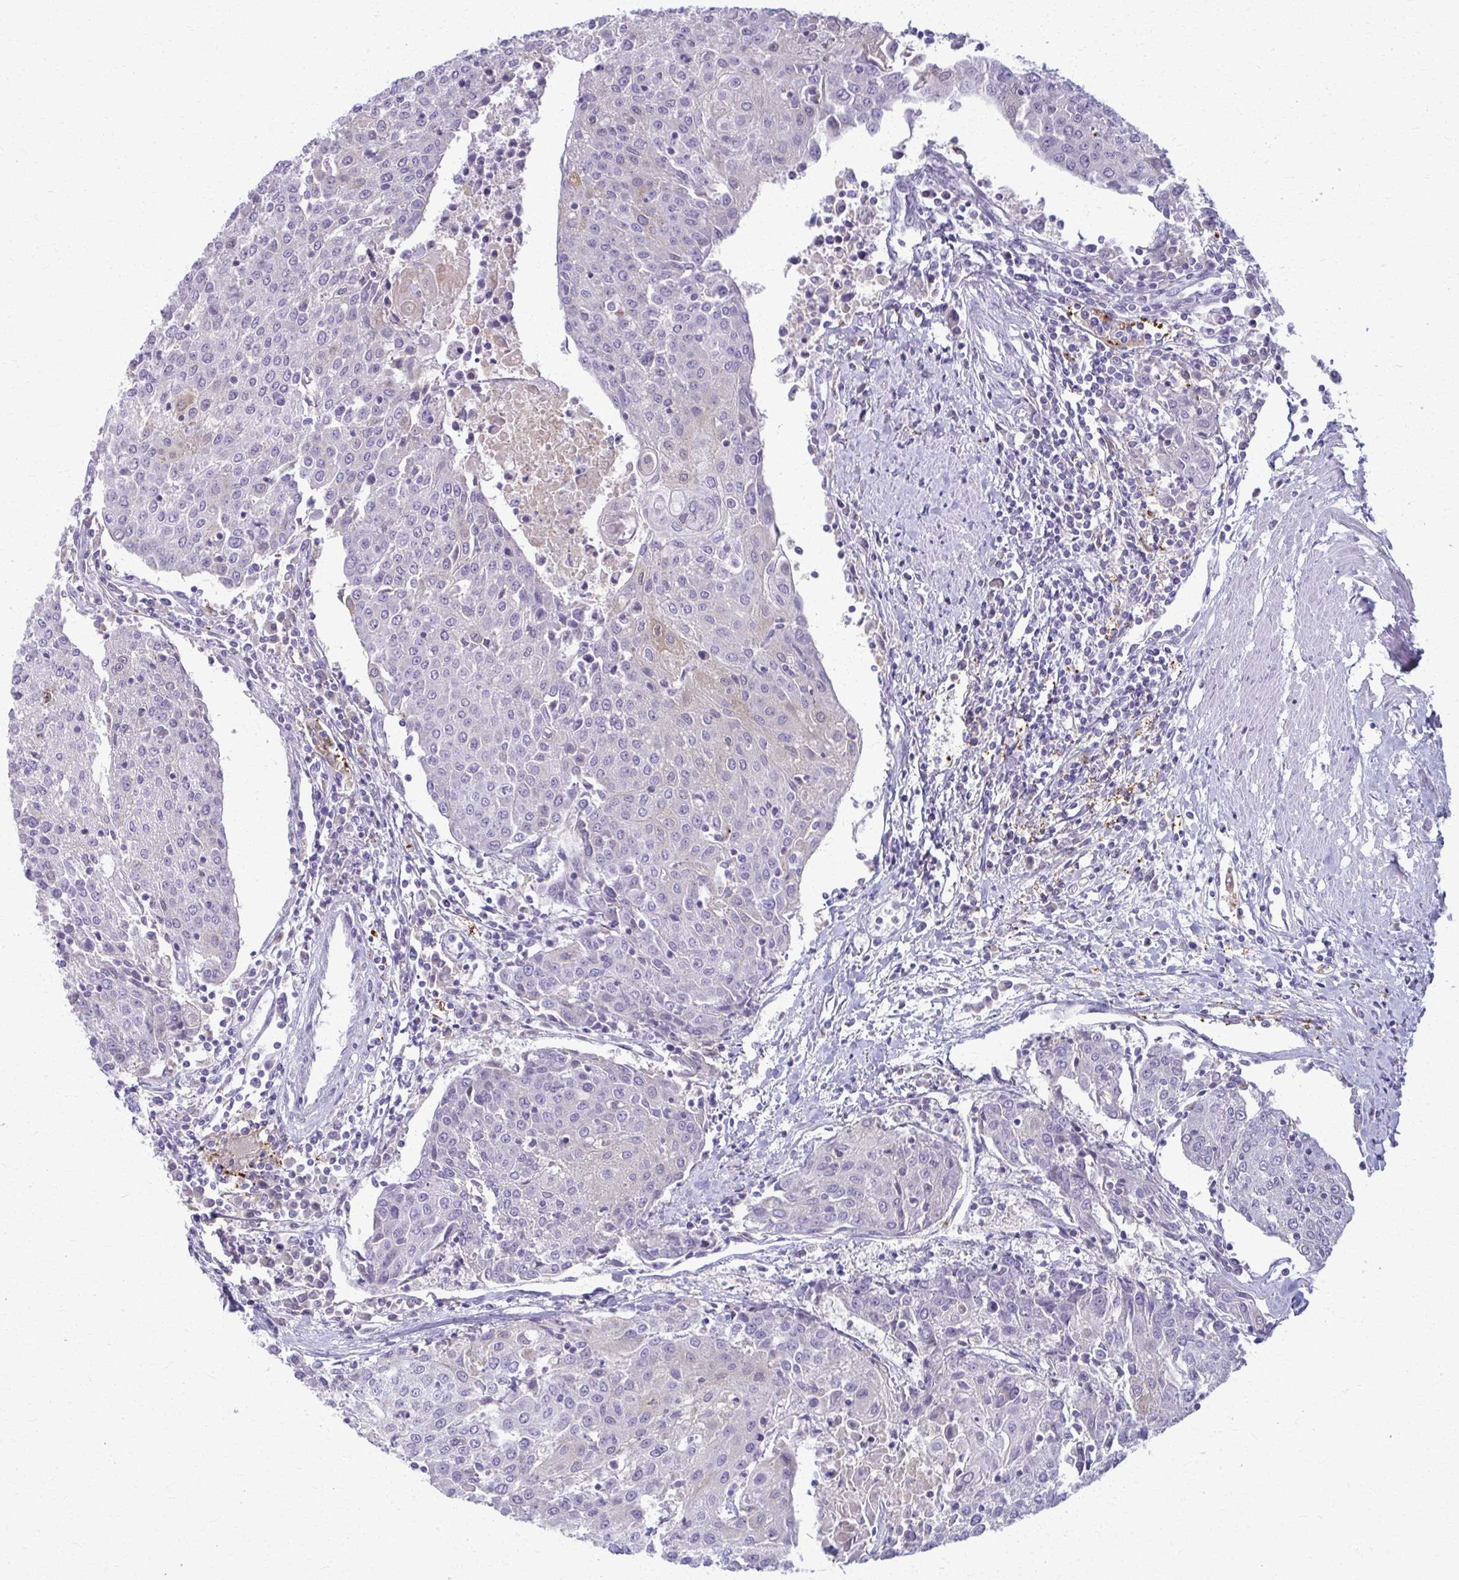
{"staining": {"intensity": "negative", "quantity": "none", "location": "none"}, "tissue": "urothelial cancer", "cell_type": "Tumor cells", "image_type": "cancer", "snomed": [{"axis": "morphology", "description": "Urothelial carcinoma, High grade"}, {"axis": "topography", "description": "Urinary bladder"}], "caption": "High power microscopy photomicrograph of an immunohistochemistry (IHC) micrograph of urothelial carcinoma (high-grade), revealing no significant positivity in tumor cells.", "gene": "OR4M1", "patient": {"sex": "female", "age": 85}}